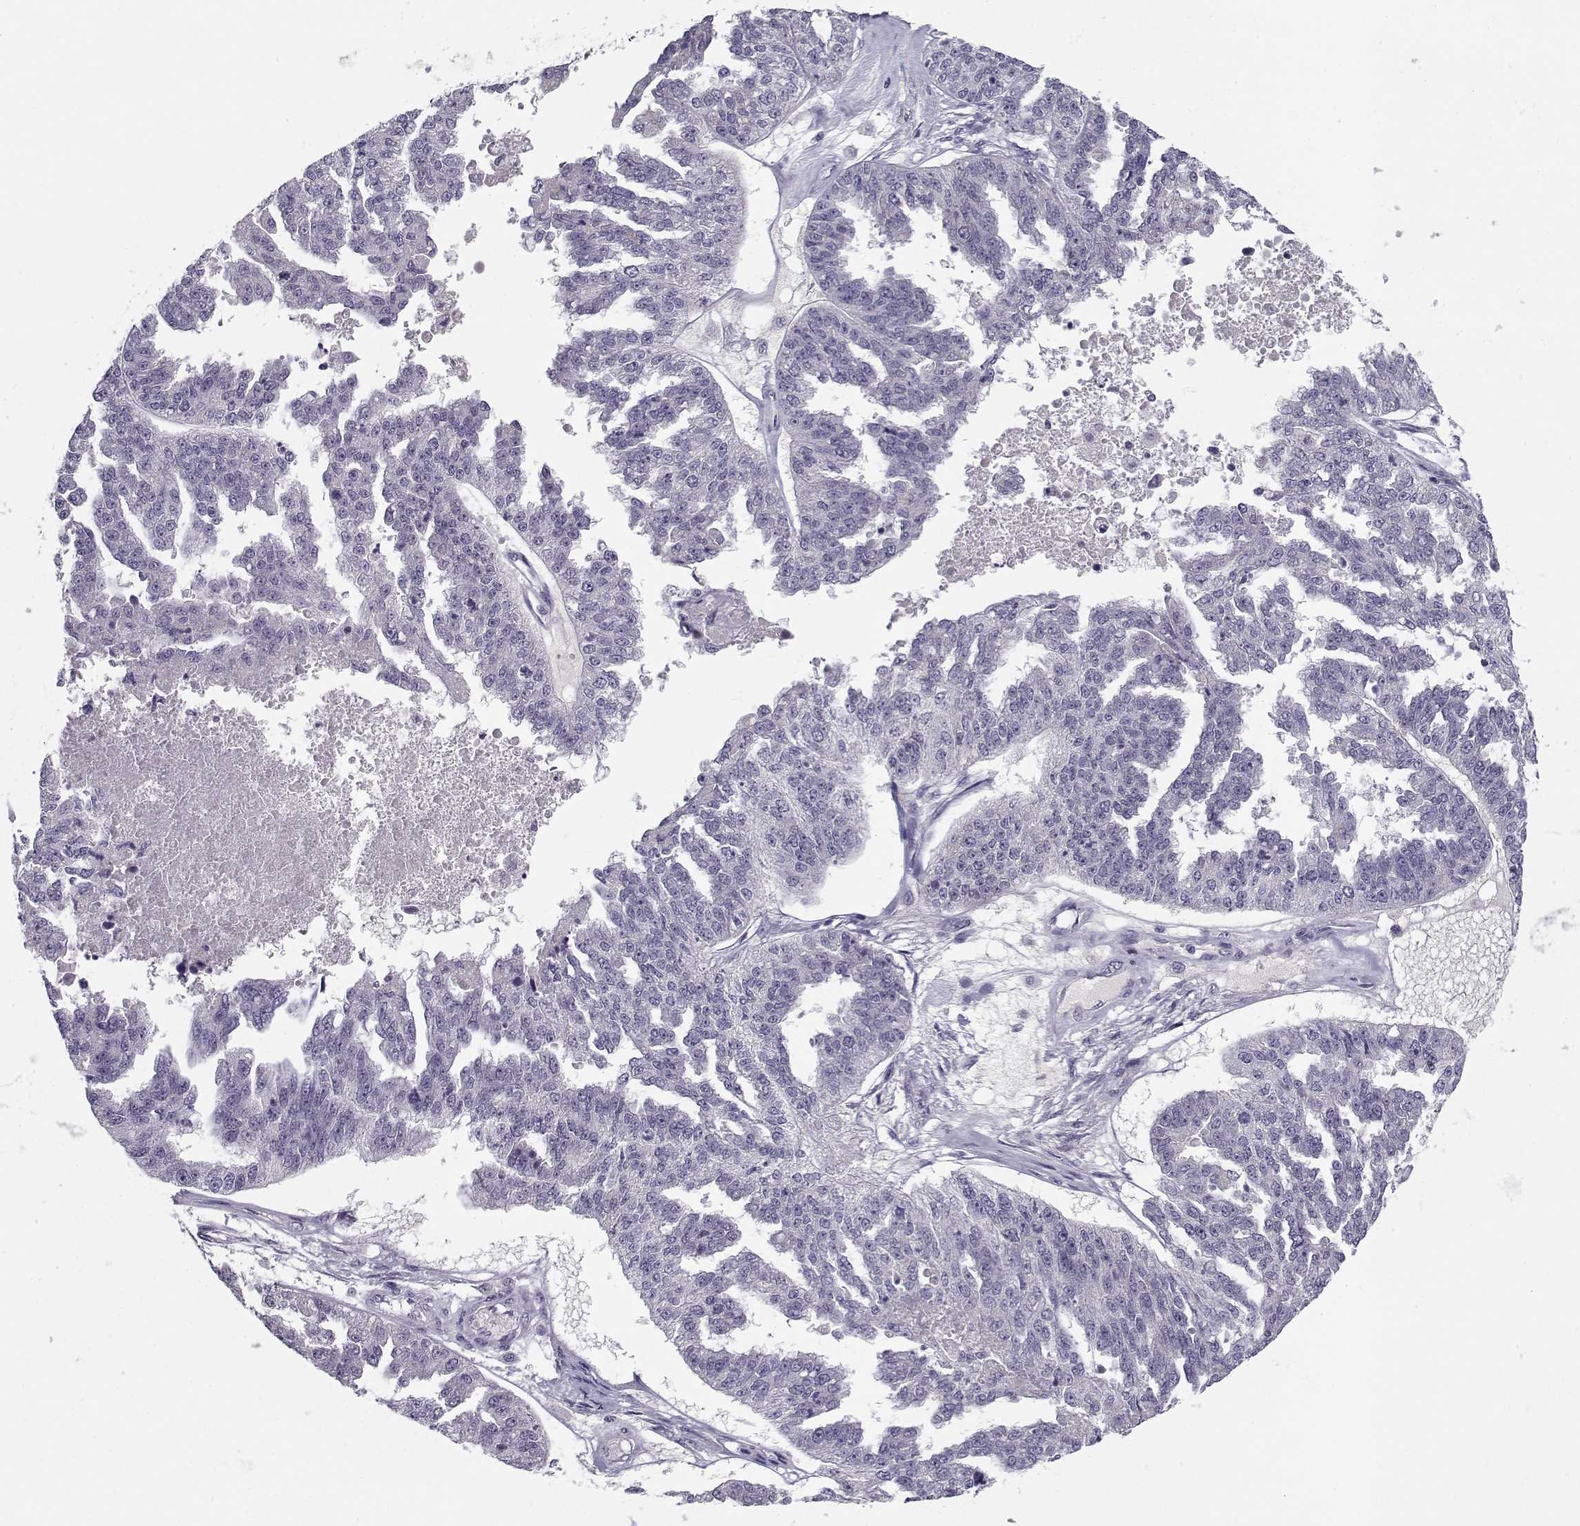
{"staining": {"intensity": "negative", "quantity": "none", "location": "none"}, "tissue": "ovarian cancer", "cell_type": "Tumor cells", "image_type": "cancer", "snomed": [{"axis": "morphology", "description": "Cystadenocarcinoma, serous, NOS"}, {"axis": "topography", "description": "Ovary"}], "caption": "High magnification brightfield microscopy of ovarian serous cystadenocarcinoma stained with DAB (brown) and counterstained with hematoxylin (blue): tumor cells show no significant staining. (Brightfield microscopy of DAB IHC at high magnification).", "gene": "C16orf86", "patient": {"sex": "female", "age": 58}}